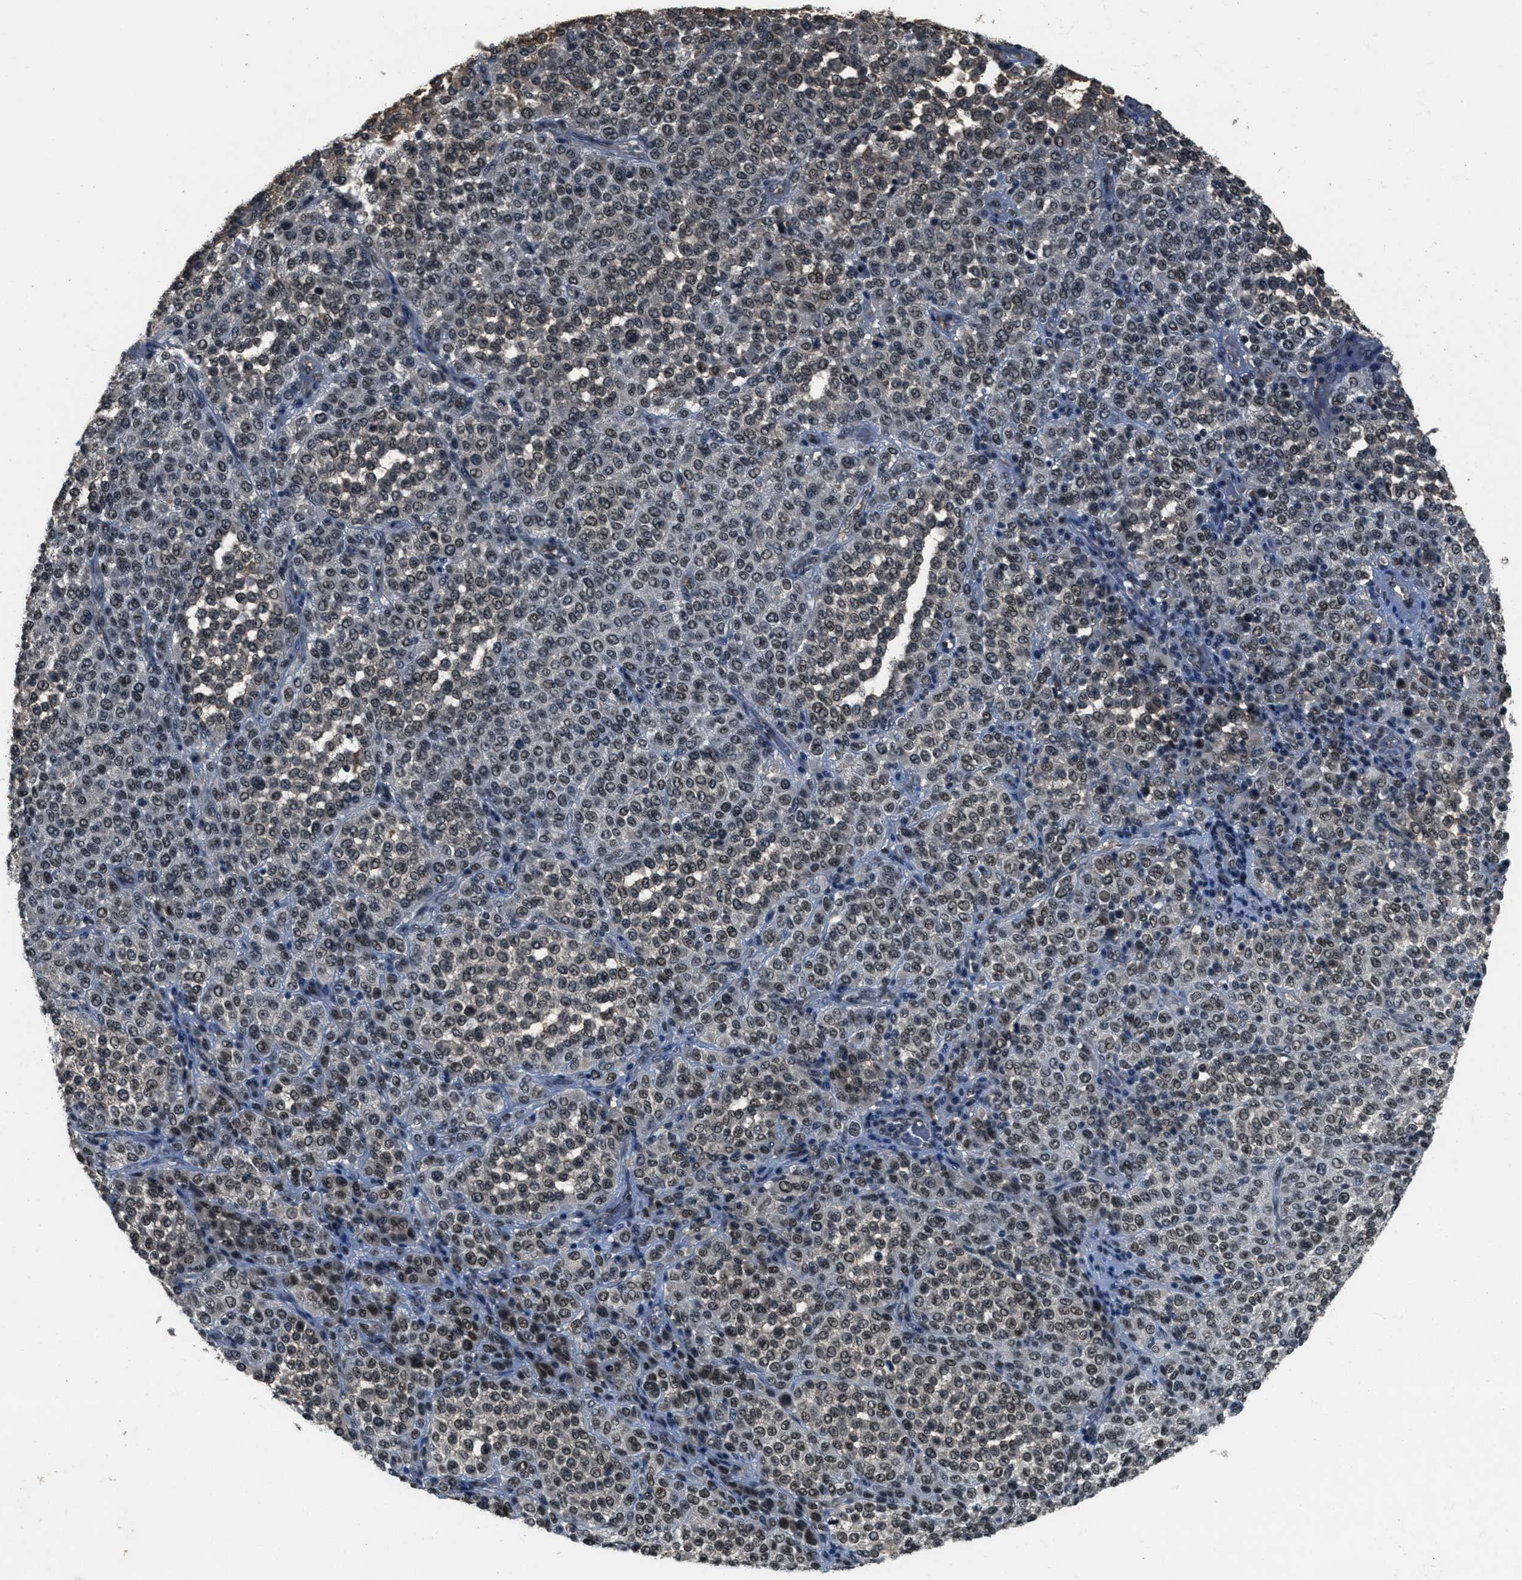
{"staining": {"intensity": "moderate", "quantity": ">75%", "location": "nuclear"}, "tissue": "melanoma", "cell_type": "Tumor cells", "image_type": "cancer", "snomed": [{"axis": "morphology", "description": "Malignant melanoma, Metastatic site"}, {"axis": "topography", "description": "Pancreas"}], "caption": "Immunohistochemistry (IHC) histopathology image of human melanoma stained for a protein (brown), which exhibits medium levels of moderate nuclear expression in approximately >75% of tumor cells.", "gene": "ZNF148", "patient": {"sex": "female", "age": 30}}